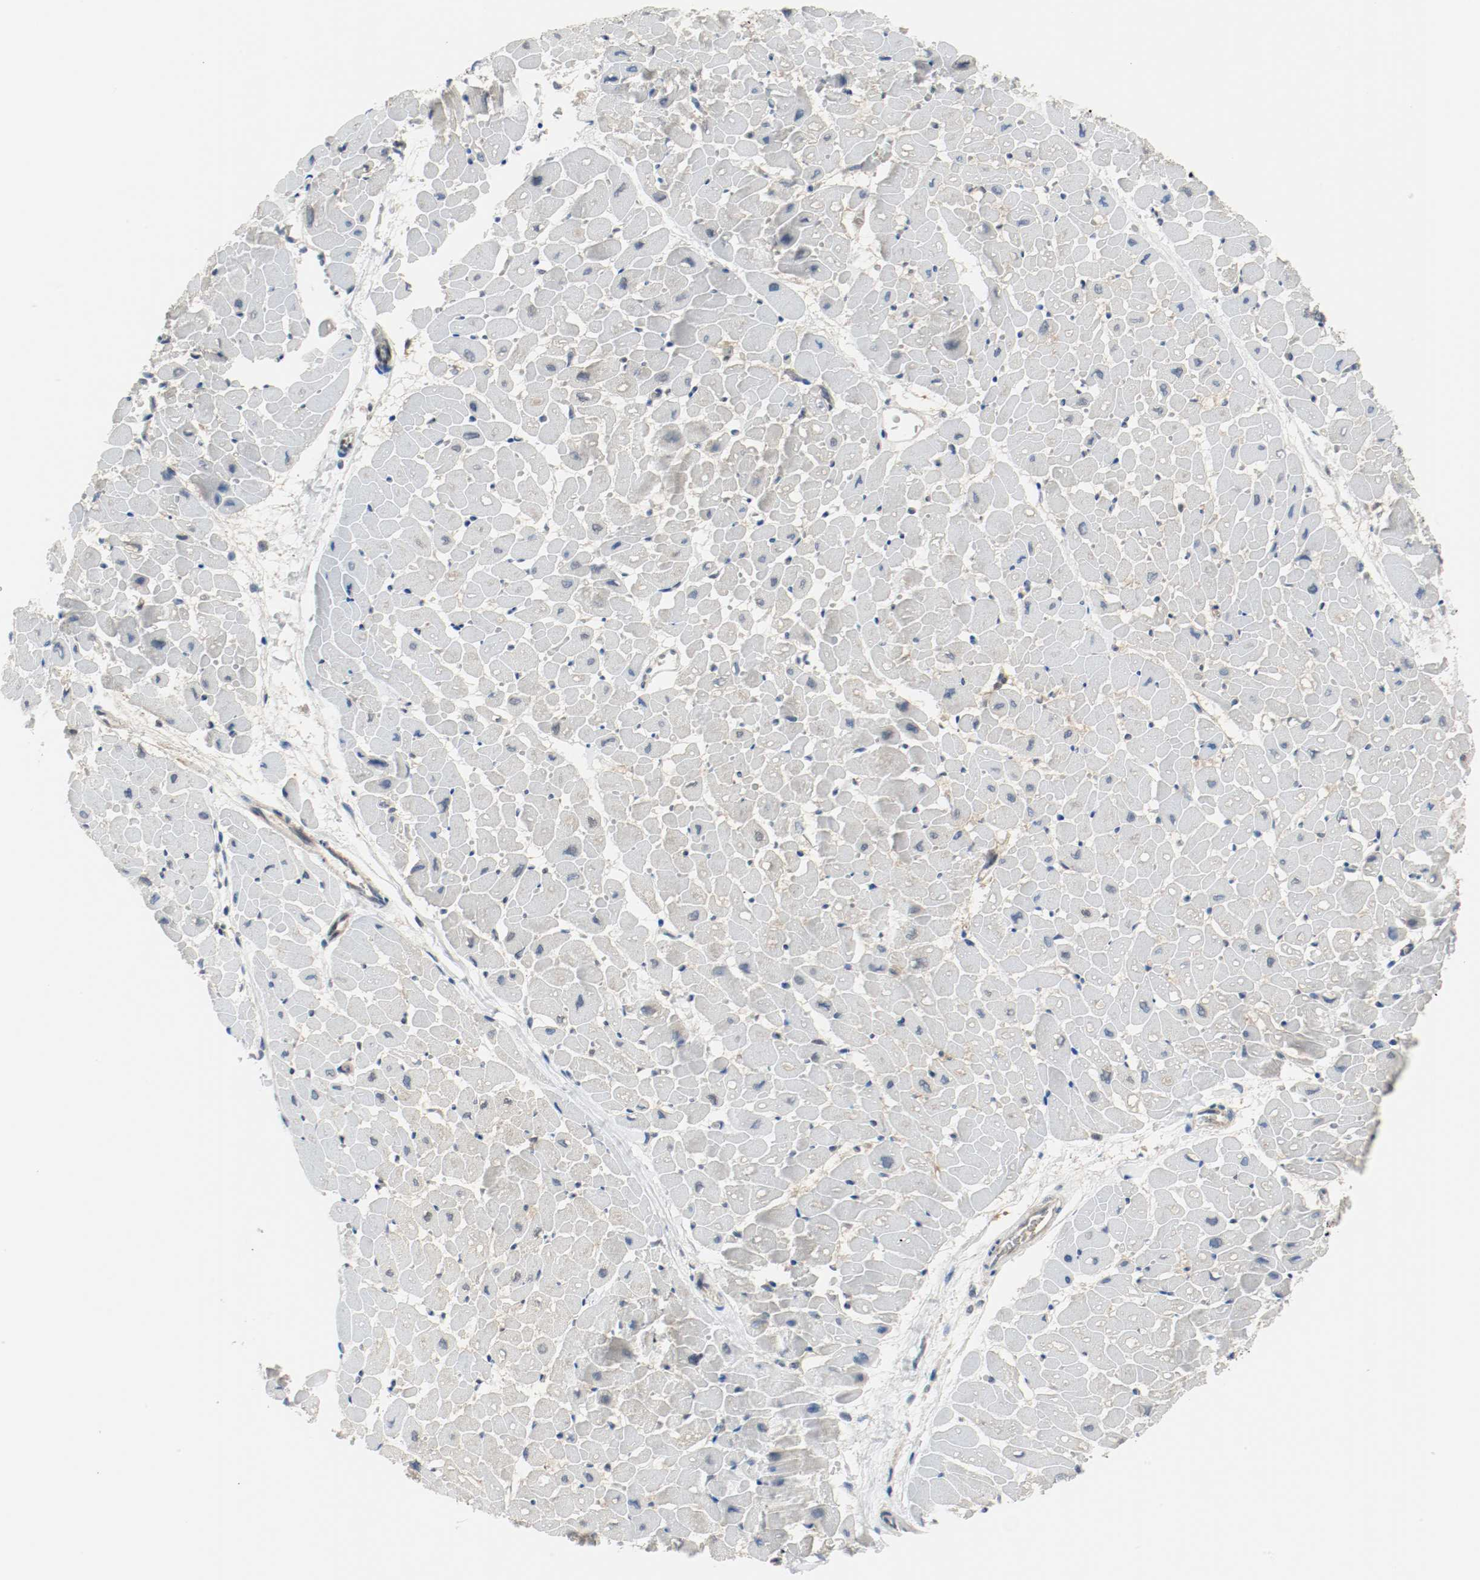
{"staining": {"intensity": "negative", "quantity": "none", "location": "none"}, "tissue": "heart muscle", "cell_type": "Cardiomyocytes", "image_type": "normal", "snomed": [{"axis": "morphology", "description": "Normal tissue, NOS"}, {"axis": "topography", "description": "Heart"}], "caption": "Immunohistochemistry of unremarkable human heart muscle shows no staining in cardiomyocytes.", "gene": "PPME1", "patient": {"sex": "male", "age": 45}}